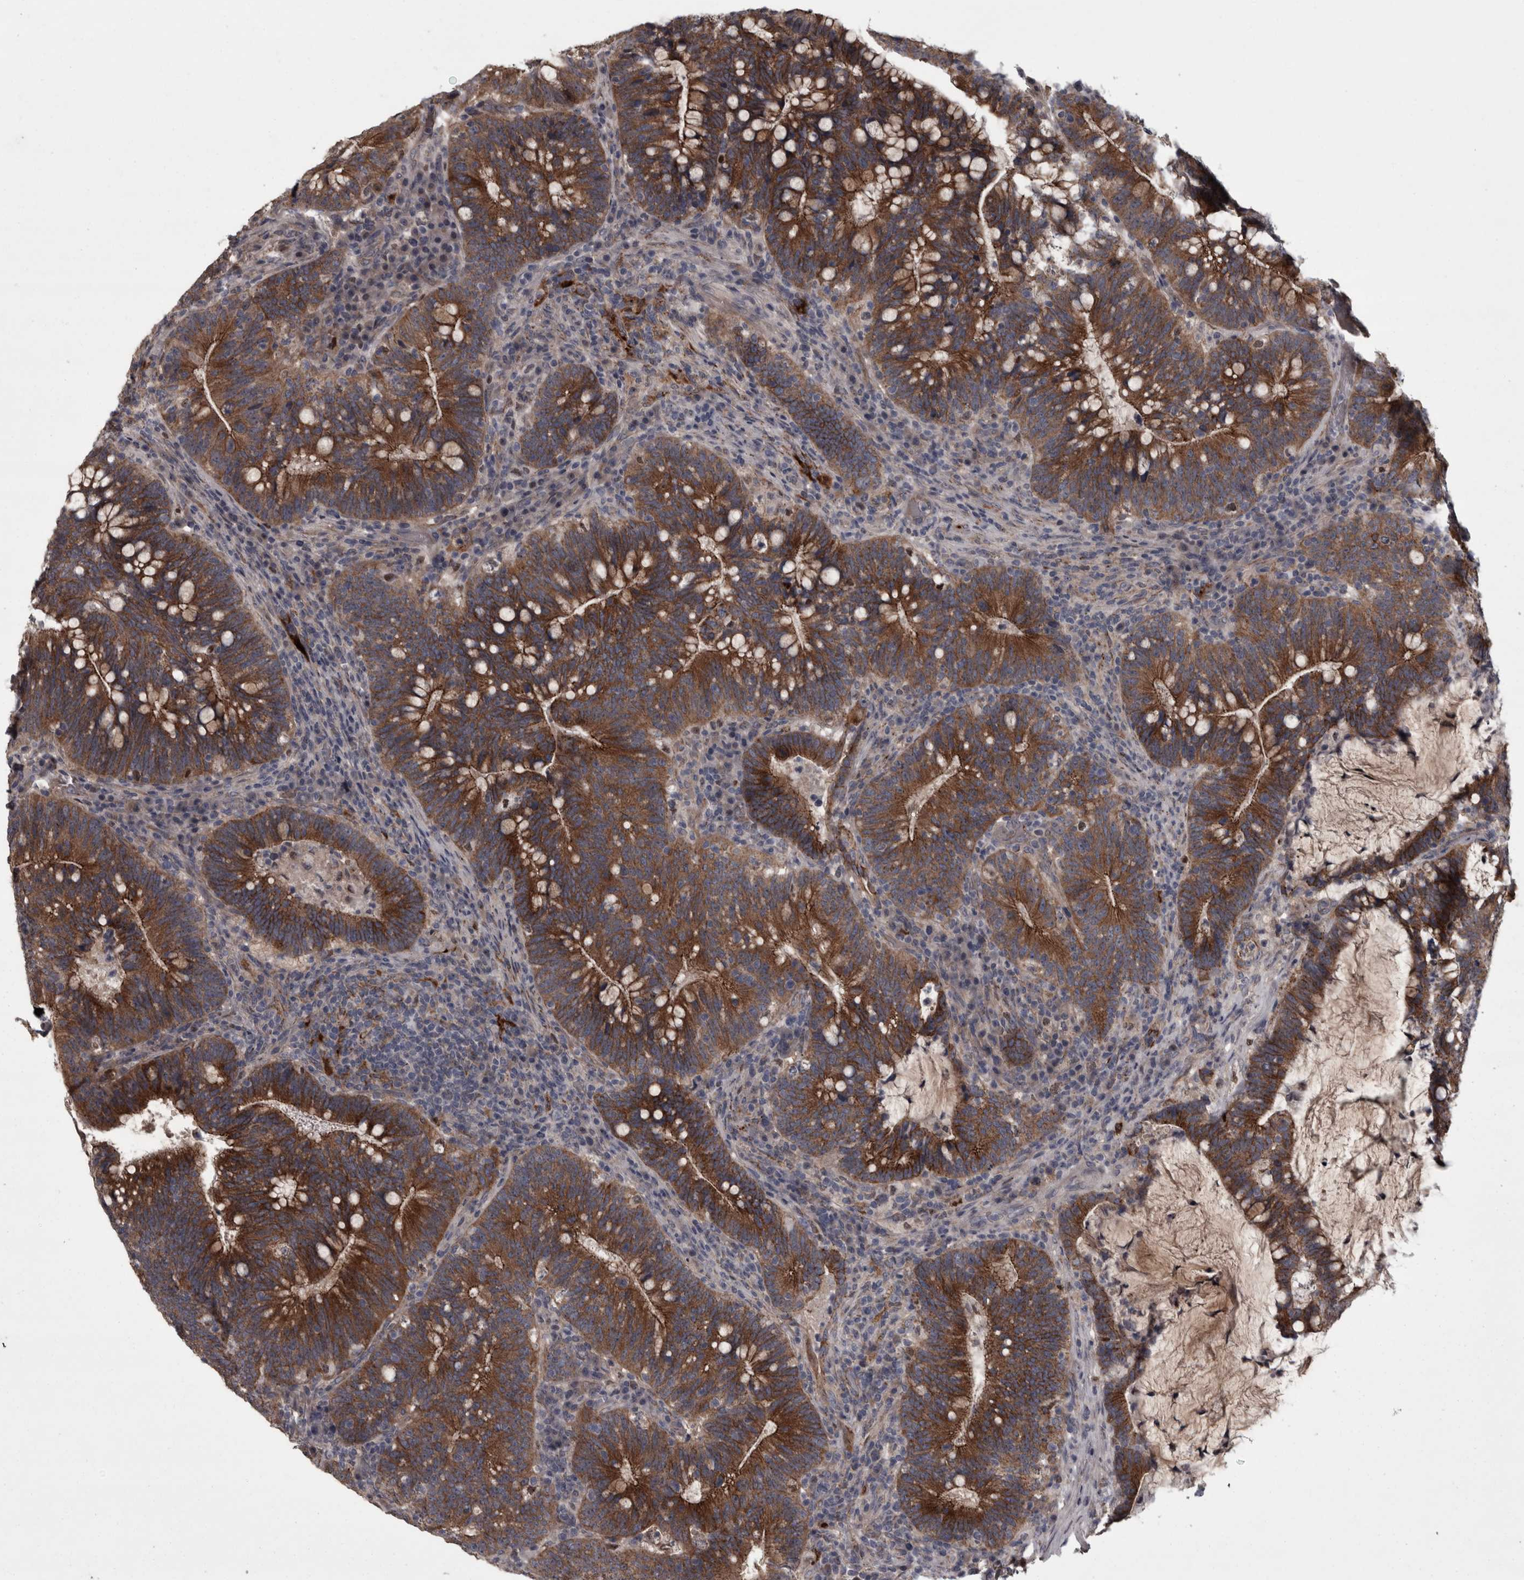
{"staining": {"intensity": "strong", "quantity": ">75%", "location": "cytoplasmic/membranous"}, "tissue": "colorectal cancer", "cell_type": "Tumor cells", "image_type": "cancer", "snomed": [{"axis": "morphology", "description": "Adenocarcinoma, NOS"}, {"axis": "topography", "description": "Colon"}], "caption": "A histopathology image of human colorectal adenocarcinoma stained for a protein reveals strong cytoplasmic/membranous brown staining in tumor cells.", "gene": "PCDH17", "patient": {"sex": "female", "age": 66}}